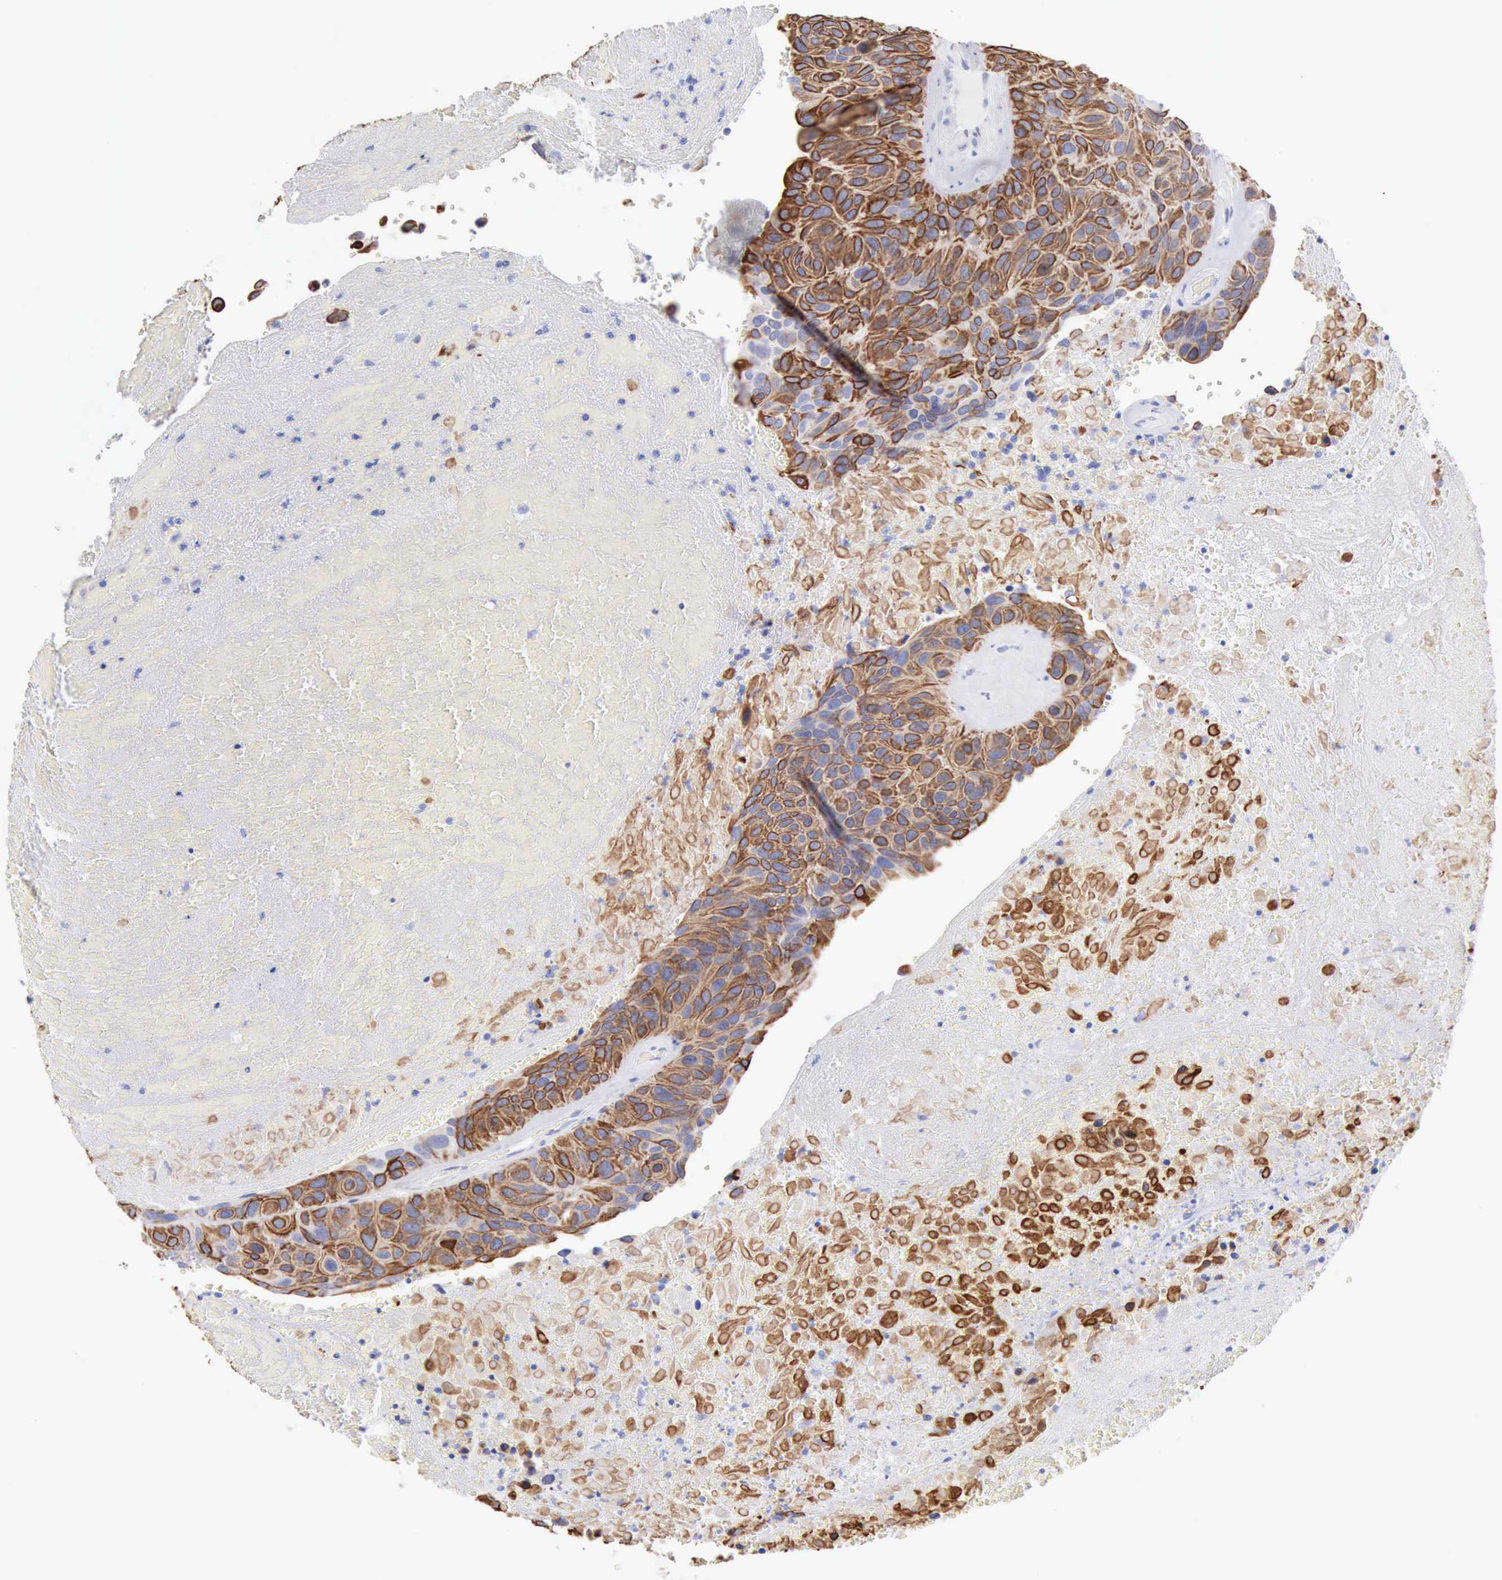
{"staining": {"intensity": "moderate", "quantity": ">75%", "location": "cytoplasmic/membranous"}, "tissue": "urothelial cancer", "cell_type": "Tumor cells", "image_type": "cancer", "snomed": [{"axis": "morphology", "description": "Urothelial carcinoma, High grade"}, {"axis": "topography", "description": "Urinary bladder"}], "caption": "Moderate cytoplasmic/membranous protein positivity is identified in approximately >75% of tumor cells in high-grade urothelial carcinoma. Immunohistochemistry (ihc) stains the protein in brown and the nuclei are stained blue.", "gene": "KRT5", "patient": {"sex": "male", "age": 66}}